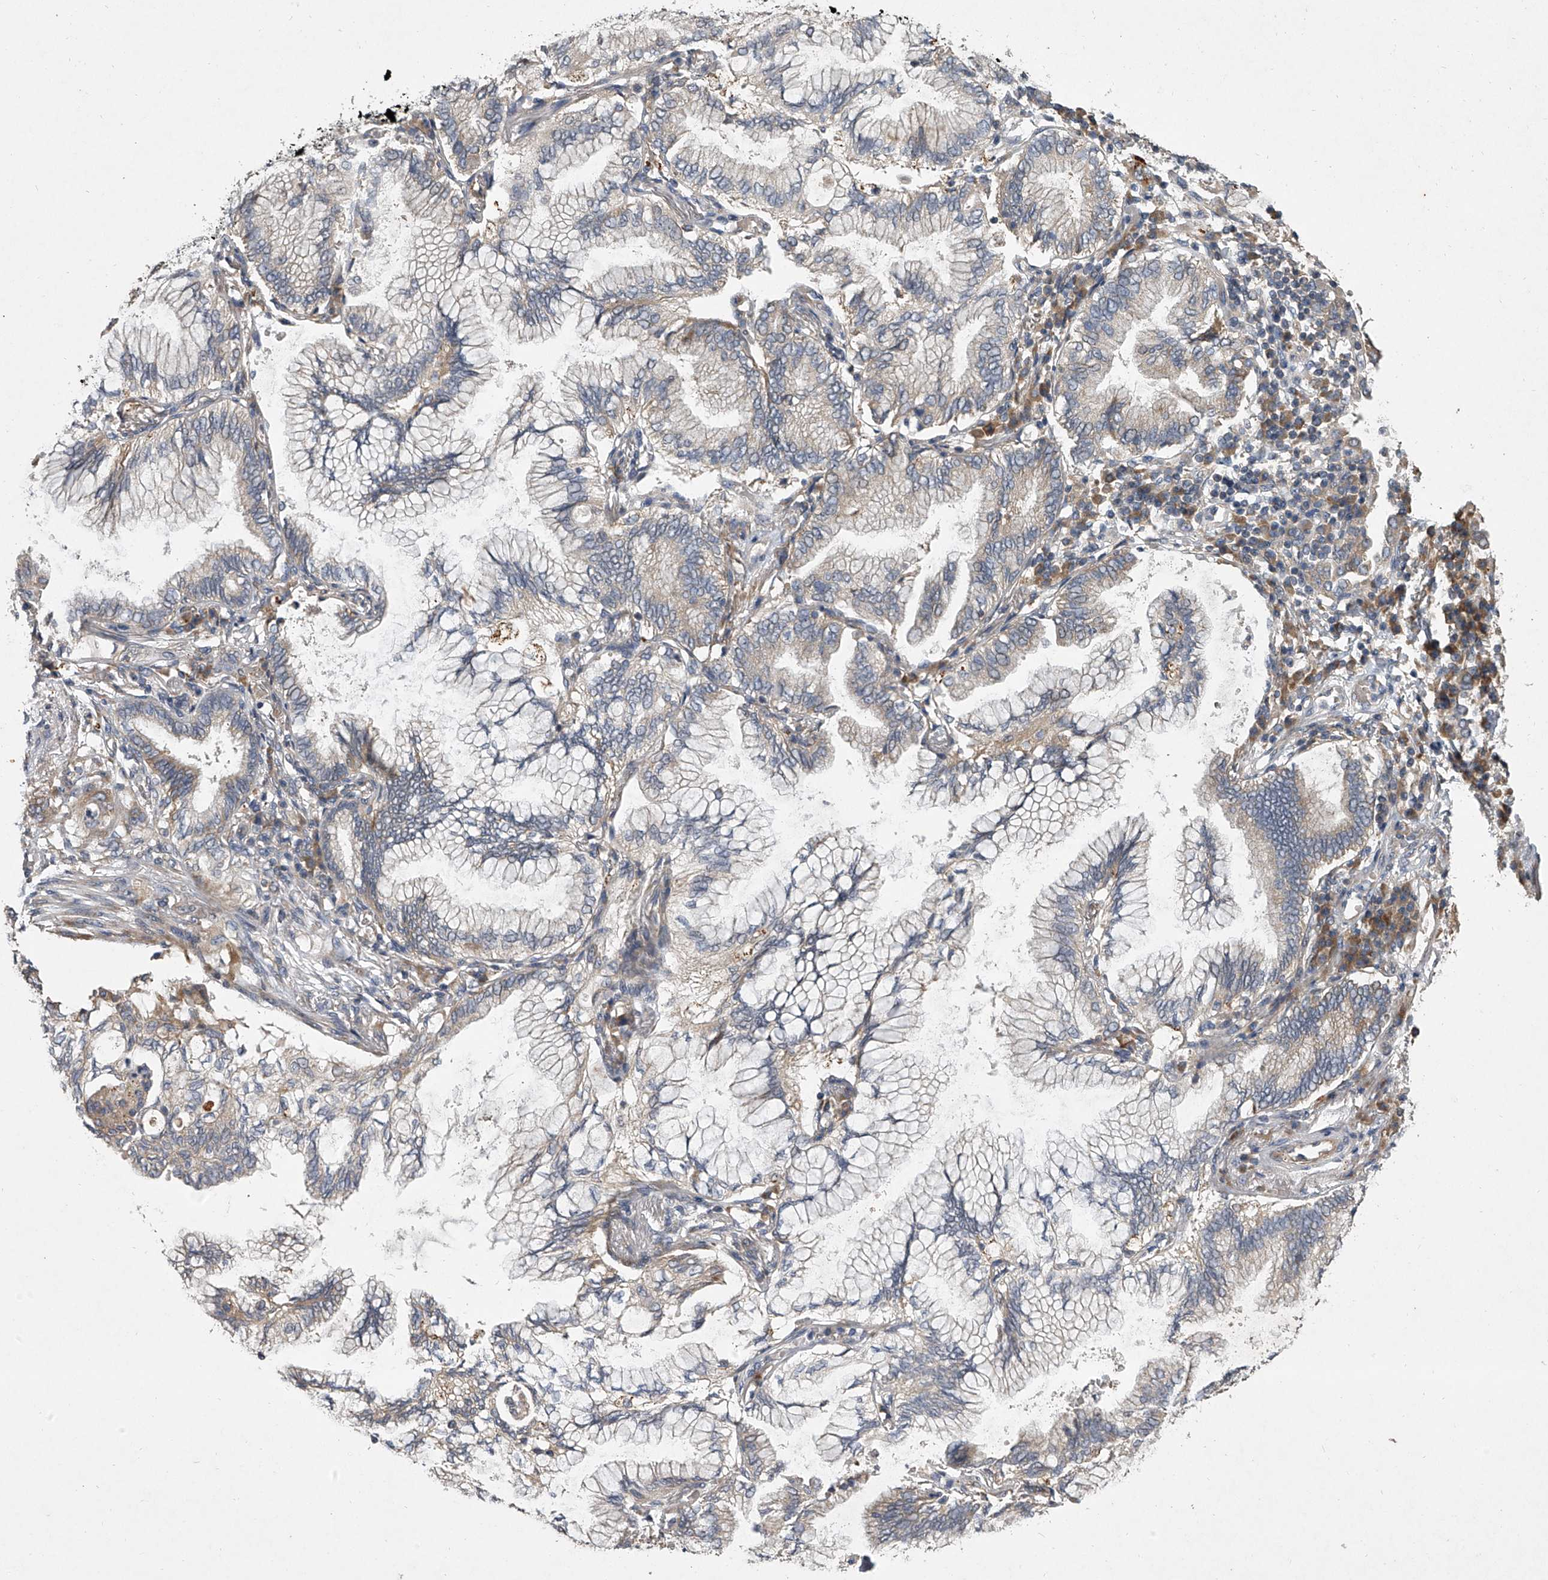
{"staining": {"intensity": "moderate", "quantity": "25%-75%", "location": "cytoplasmic/membranous"}, "tissue": "lung cancer", "cell_type": "Tumor cells", "image_type": "cancer", "snomed": [{"axis": "morphology", "description": "Adenocarcinoma, NOS"}, {"axis": "topography", "description": "Lung"}], "caption": "Immunohistochemistry (IHC) of human lung cancer exhibits medium levels of moderate cytoplasmic/membranous staining in approximately 25%-75% of tumor cells.", "gene": "DOCK9", "patient": {"sex": "female", "age": 70}}